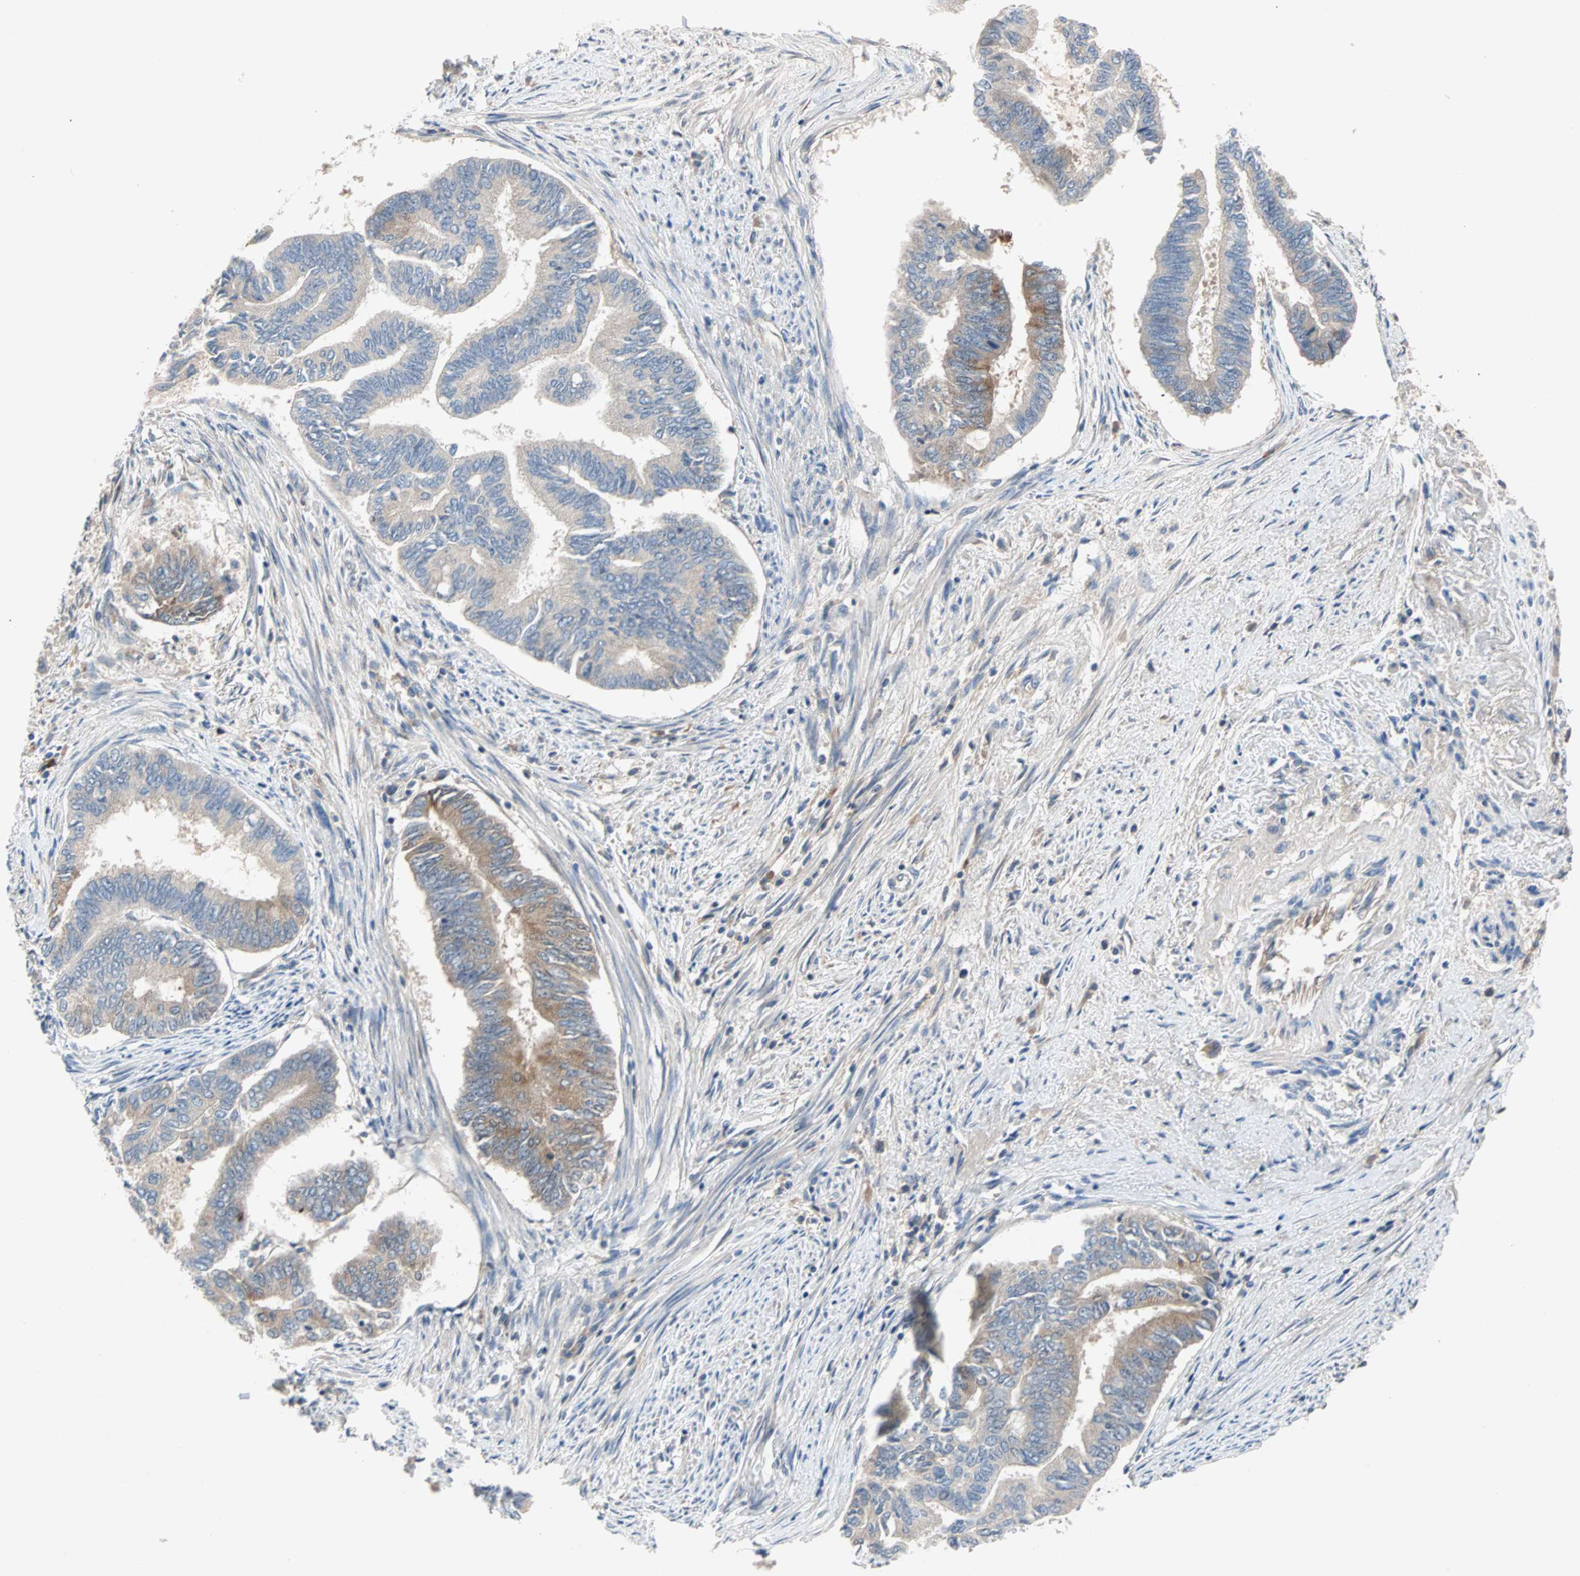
{"staining": {"intensity": "weak", "quantity": "25%-75%", "location": "cytoplasmic/membranous"}, "tissue": "endometrial cancer", "cell_type": "Tumor cells", "image_type": "cancer", "snomed": [{"axis": "morphology", "description": "Adenocarcinoma, NOS"}, {"axis": "topography", "description": "Endometrium"}], "caption": "High-magnification brightfield microscopy of adenocarcinoma (endometrial) stained with DAB (brown) and counterstained with hematoxylin (blue). tumor cells exhibit weak cytoplasmic/membranous staining is identified in approximately25%-75% of cells. The protein is shown in brown color, while the nuclei are stained blue.", "gene": "MAP4K1", "patient": {"sex": "female", "age": 86}}